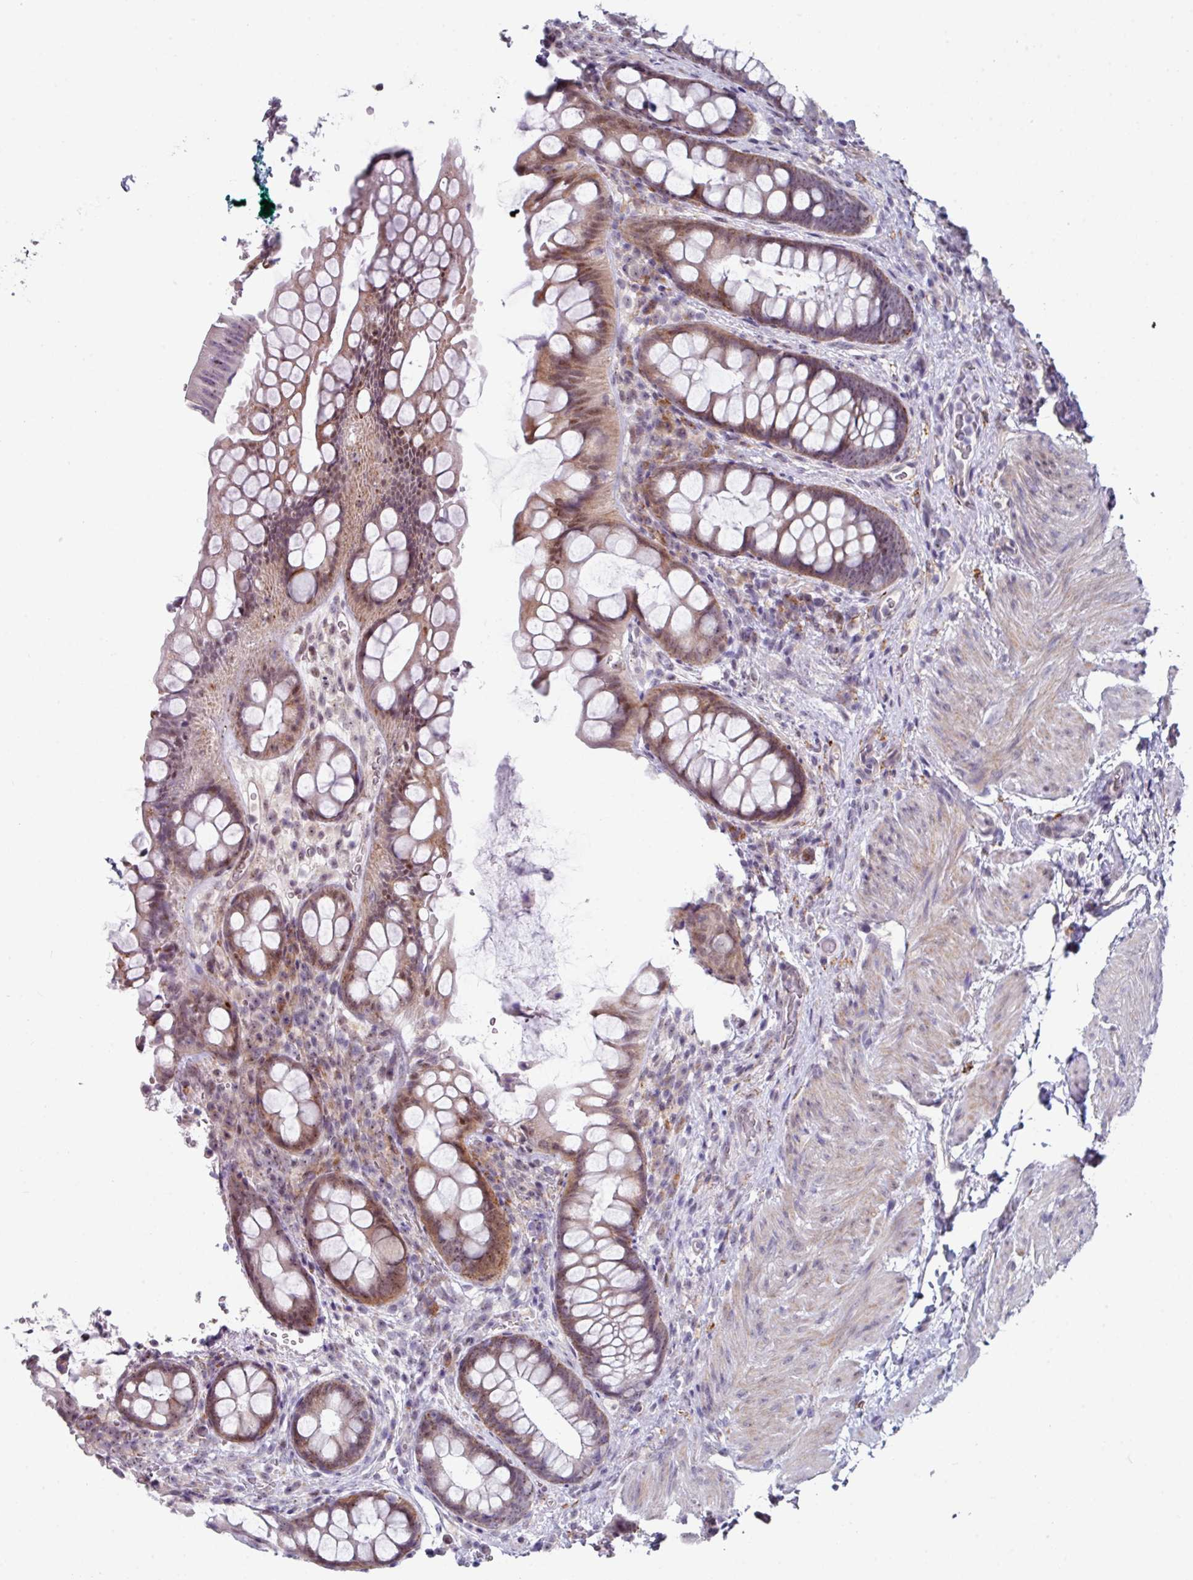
{"staining": {"intensity": "moderate", "quantity": ">75%", "location": "cytoplasmic/membranous,nuclear"}, "tissue": "rectum", "cell_type": "Glandular cells", "image_type": "normal", "snomed": [{"axis": "morphology", "description": "Normal tissue, NOS"}, {"axis": "topography", "description": "Rectum"}, {"axis": "topography", "description": "Peripheral nerve tissue"}], "caption": "IHC micrograph of benign rectum: human rectum stained using IHC shows medium levels of moderate protein expression localized specifically in the cytoplasmic/membranous,nuclear of glandular cells, appearing as a cytoplasmic/membranous,nuclear brown color.", "gene": "BMS1", "patient": {"sex": "female", "age": 69}}